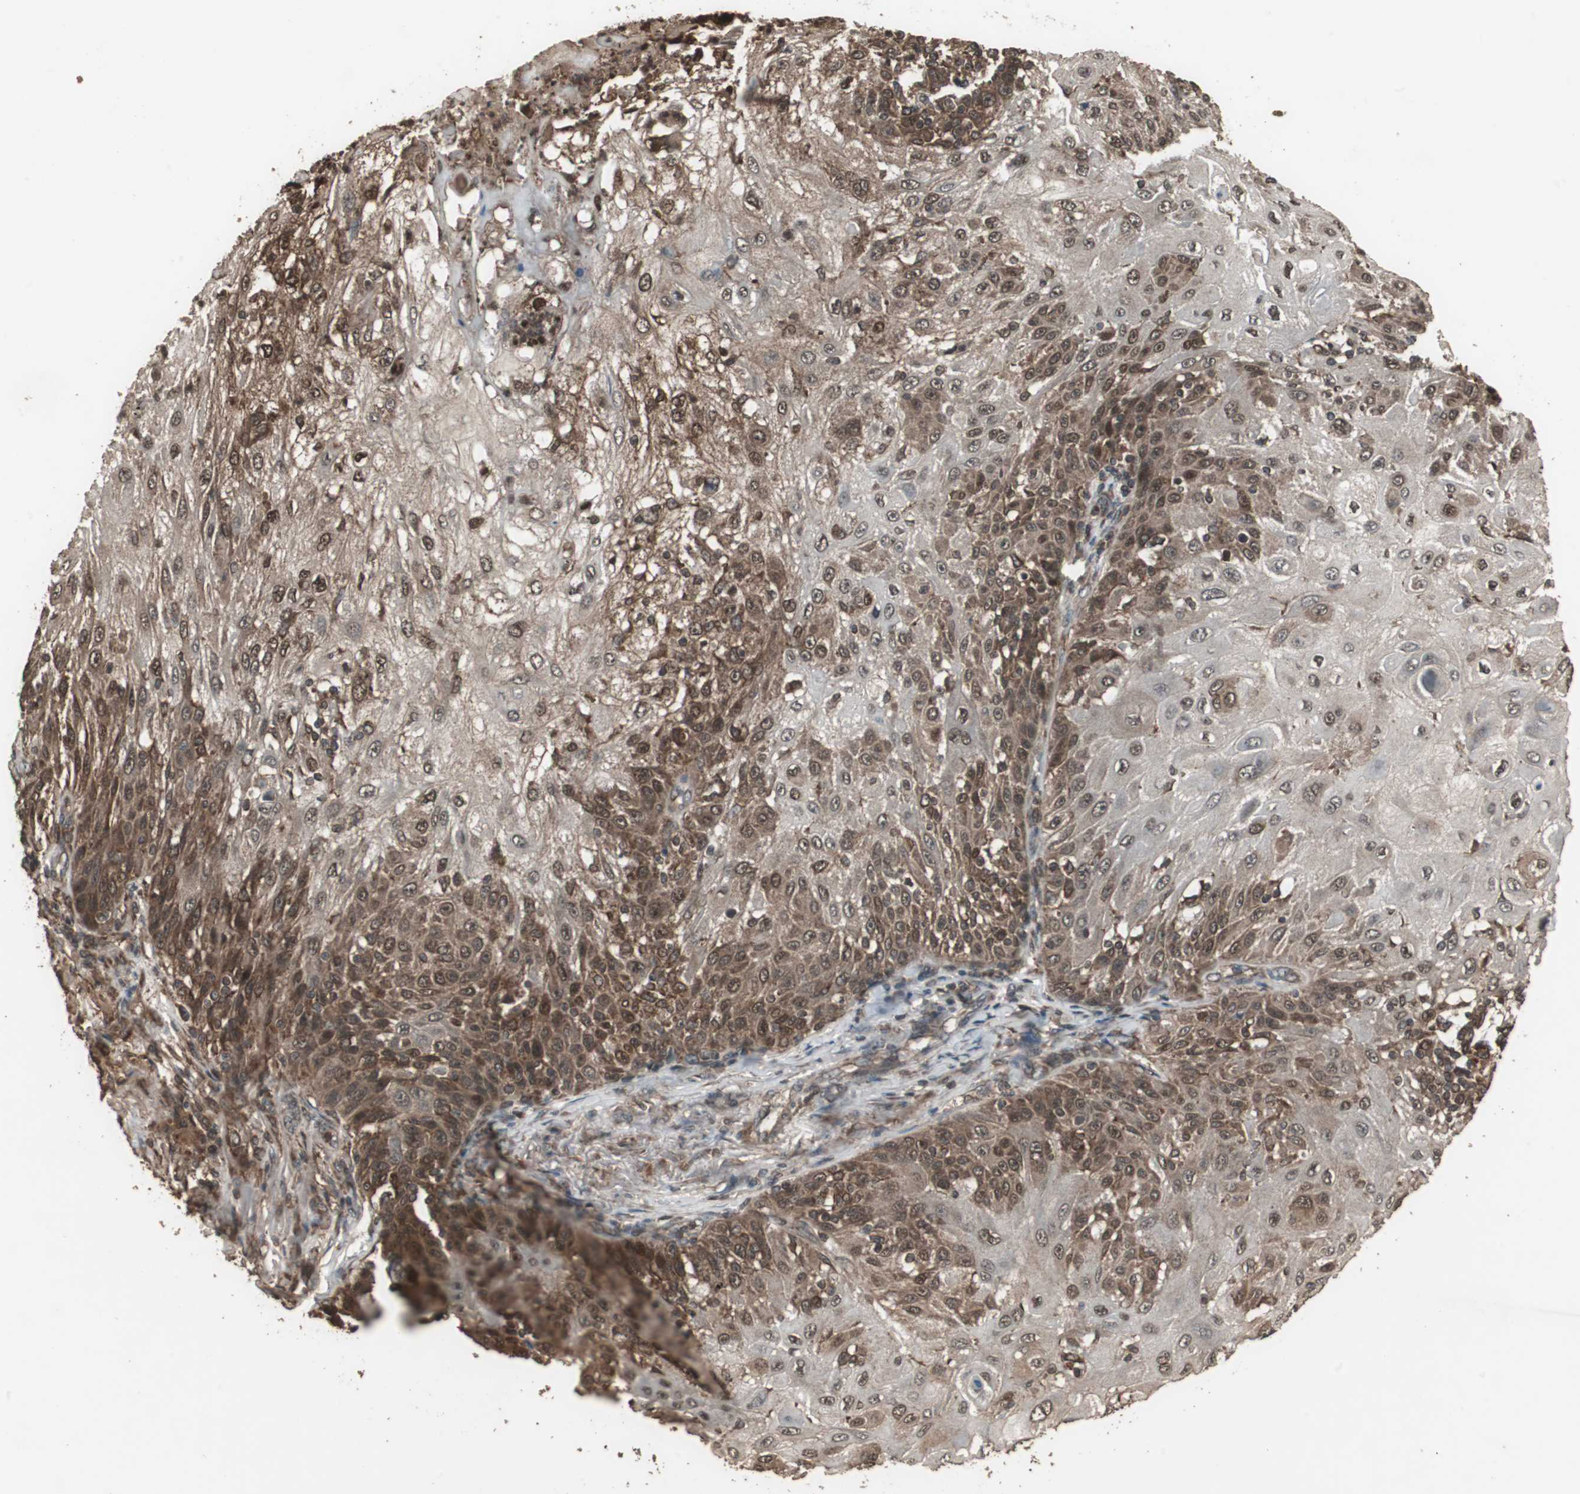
{"staining": {"intensity": "moderate", "quantity": ">75%", "location": "cytoplasmic/membranous,nuclear"}, "tissue": "skin cancer", "cell_type": "Tumor cells", "image_type": "cancer", "snomed": [{"axis": "morphology", "description": "Normal tissue, NOS"}, {"axis": "morphology", "description": "Squamous cell carcinoma, NOS"}, {"axis": "topography", "description": "Skin"}], "caption": "High-magnification brightfield microscopy of skin cancer stained with DAB (3,3'-diaminobenzidine) (brown) and counterstained with hematoxylin (blue). tumor cells exhibit moderate cytoplasmic/membranous and nuclear expression is identified in about>75% of cells.", "gene": "LAMTOR5", "patient": {"sex": "female", "age": 83}}